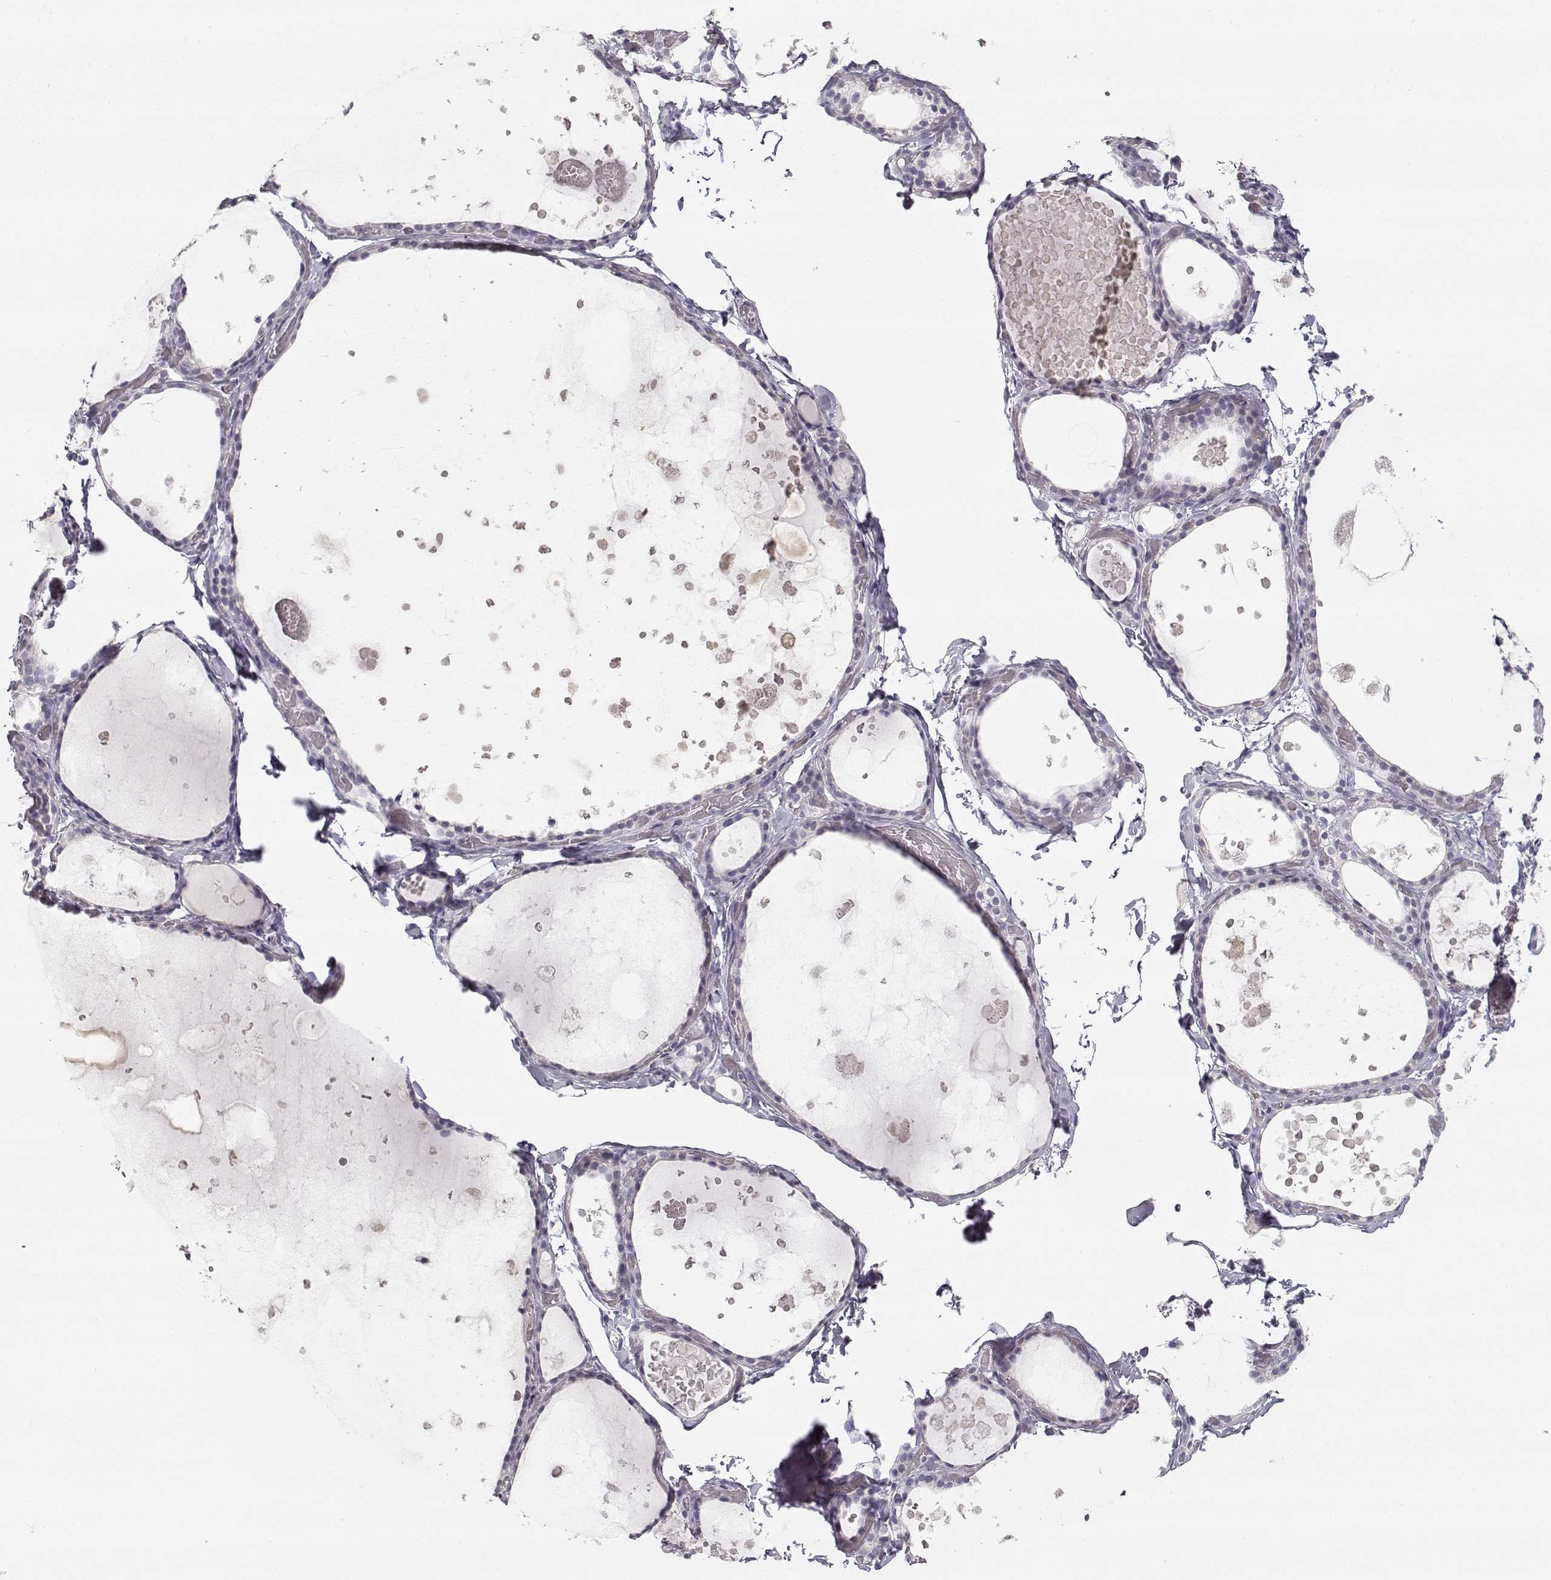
{"staining": {"intensity": "negative", "quantity": "none", "location": "none"}, "tissue": "thyroid gland", "cell_type": "Glandular cells", "image_type": "normal", "snomed": [{"axis": "morphology", "description": "Normal tissue, NOS"}, {"axis": "topography", "description": "Thyroid gland"}], "caption": "Immunohistochemistry of unremarkable human thyroid gland shows no positivity in glandular cells. (IHC, brightfield microscopy, high magnification).", "gene": "TKTL1", "patient": {"sex": "female", "age": 56}}